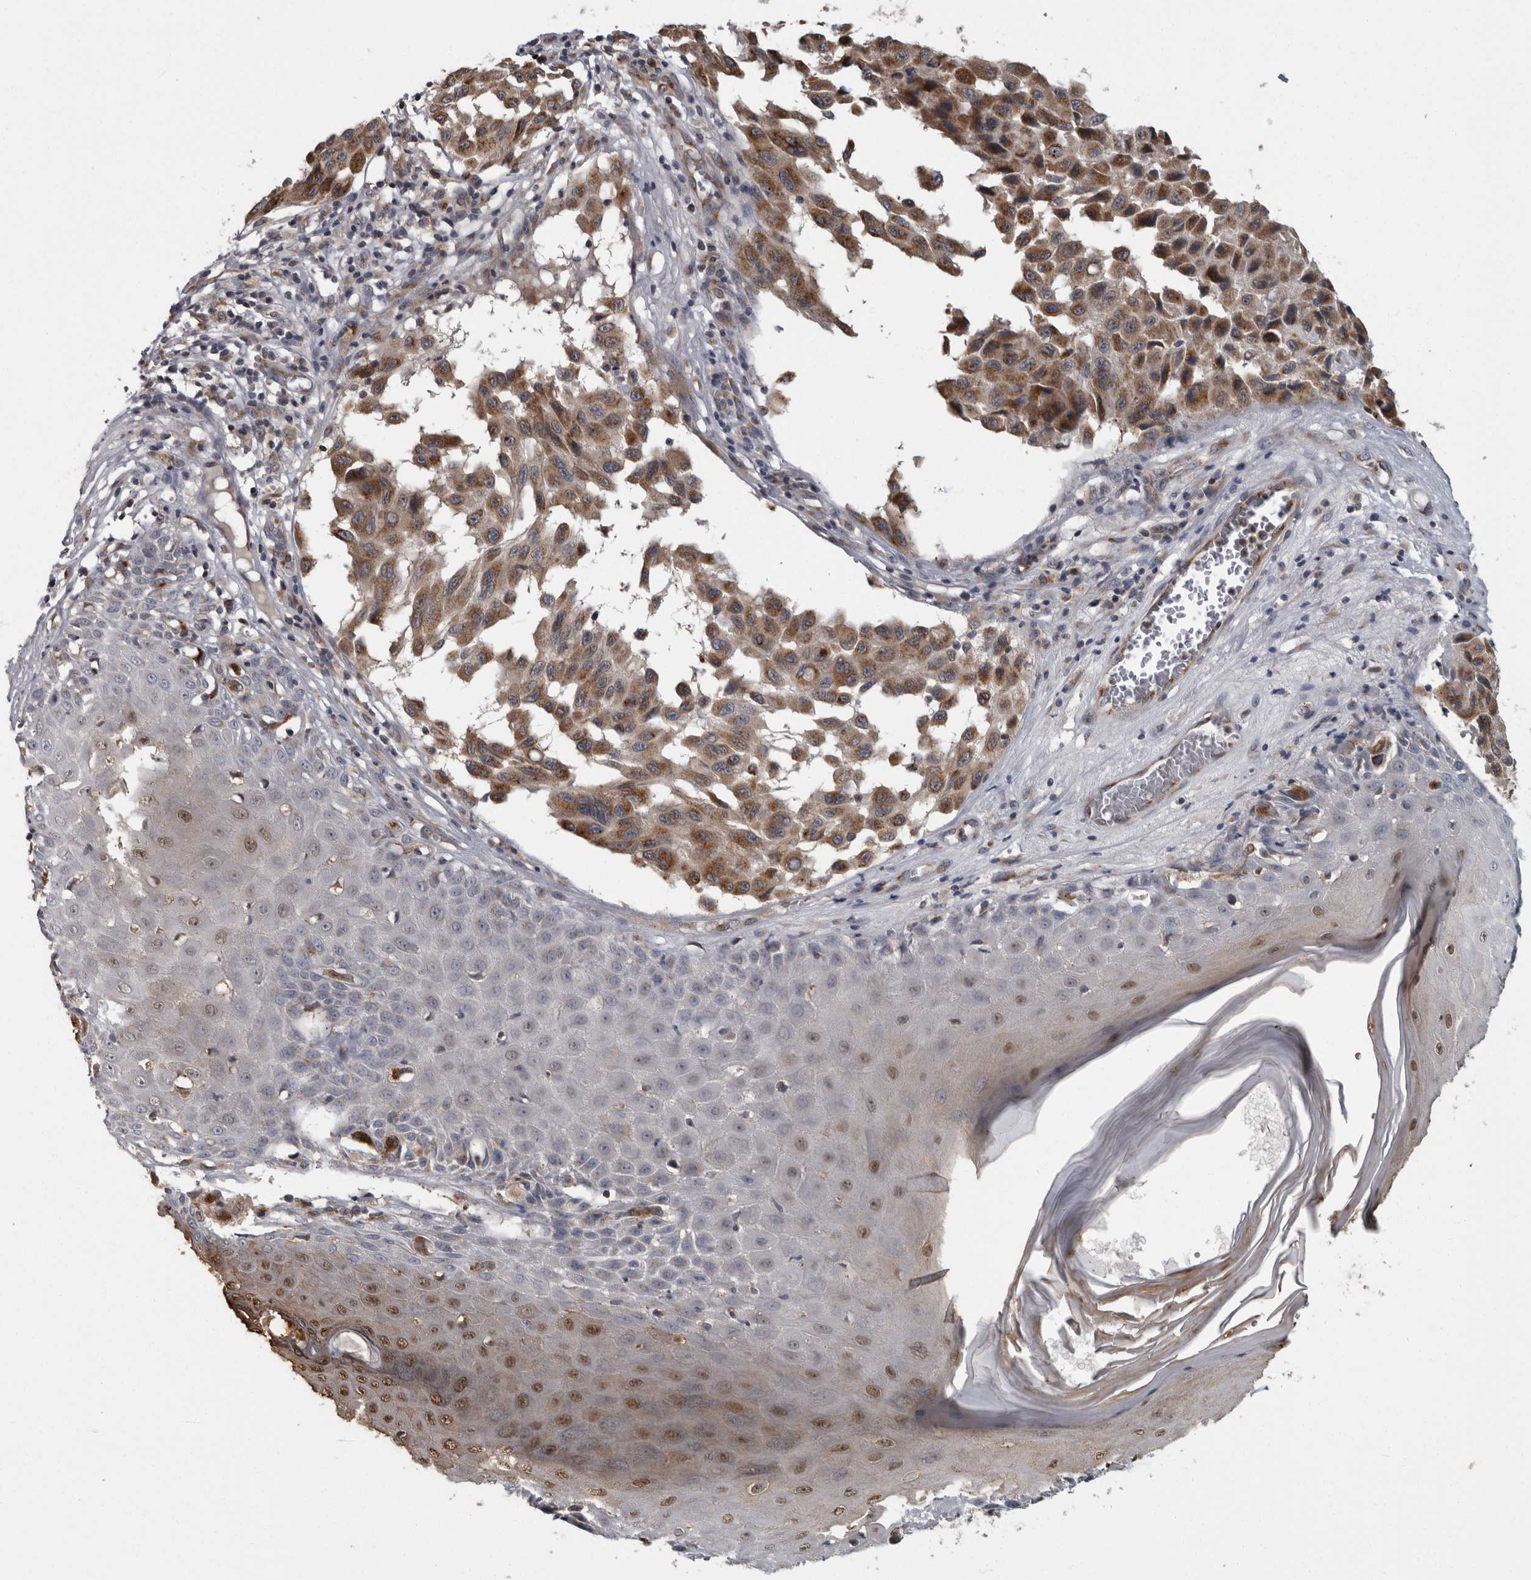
{"staining": {"intensity": "moderate", "quantity": ">75%", "location": "cytoplasmic/membranous"}, "tissue": "melanoma", "cell_type": "Tumor cells", "image_type": "cancer", "snomed": [{"axis": "morphology", "description": "Malignant melanoma, NOS"}, {"axis": "topography", "description": "Skin"}], "caption": "Protein expression analysis of malignant melanoma shows moderate cytoplasmic/membranous staining in approximately >75% of tumor cells. (DAB (3,3'-diaminobenzidine) = brown stain, brightfield microscopy at high magnification).", "gene": "LMAN2L", "patient": {"sex": "male", "age": 30}}